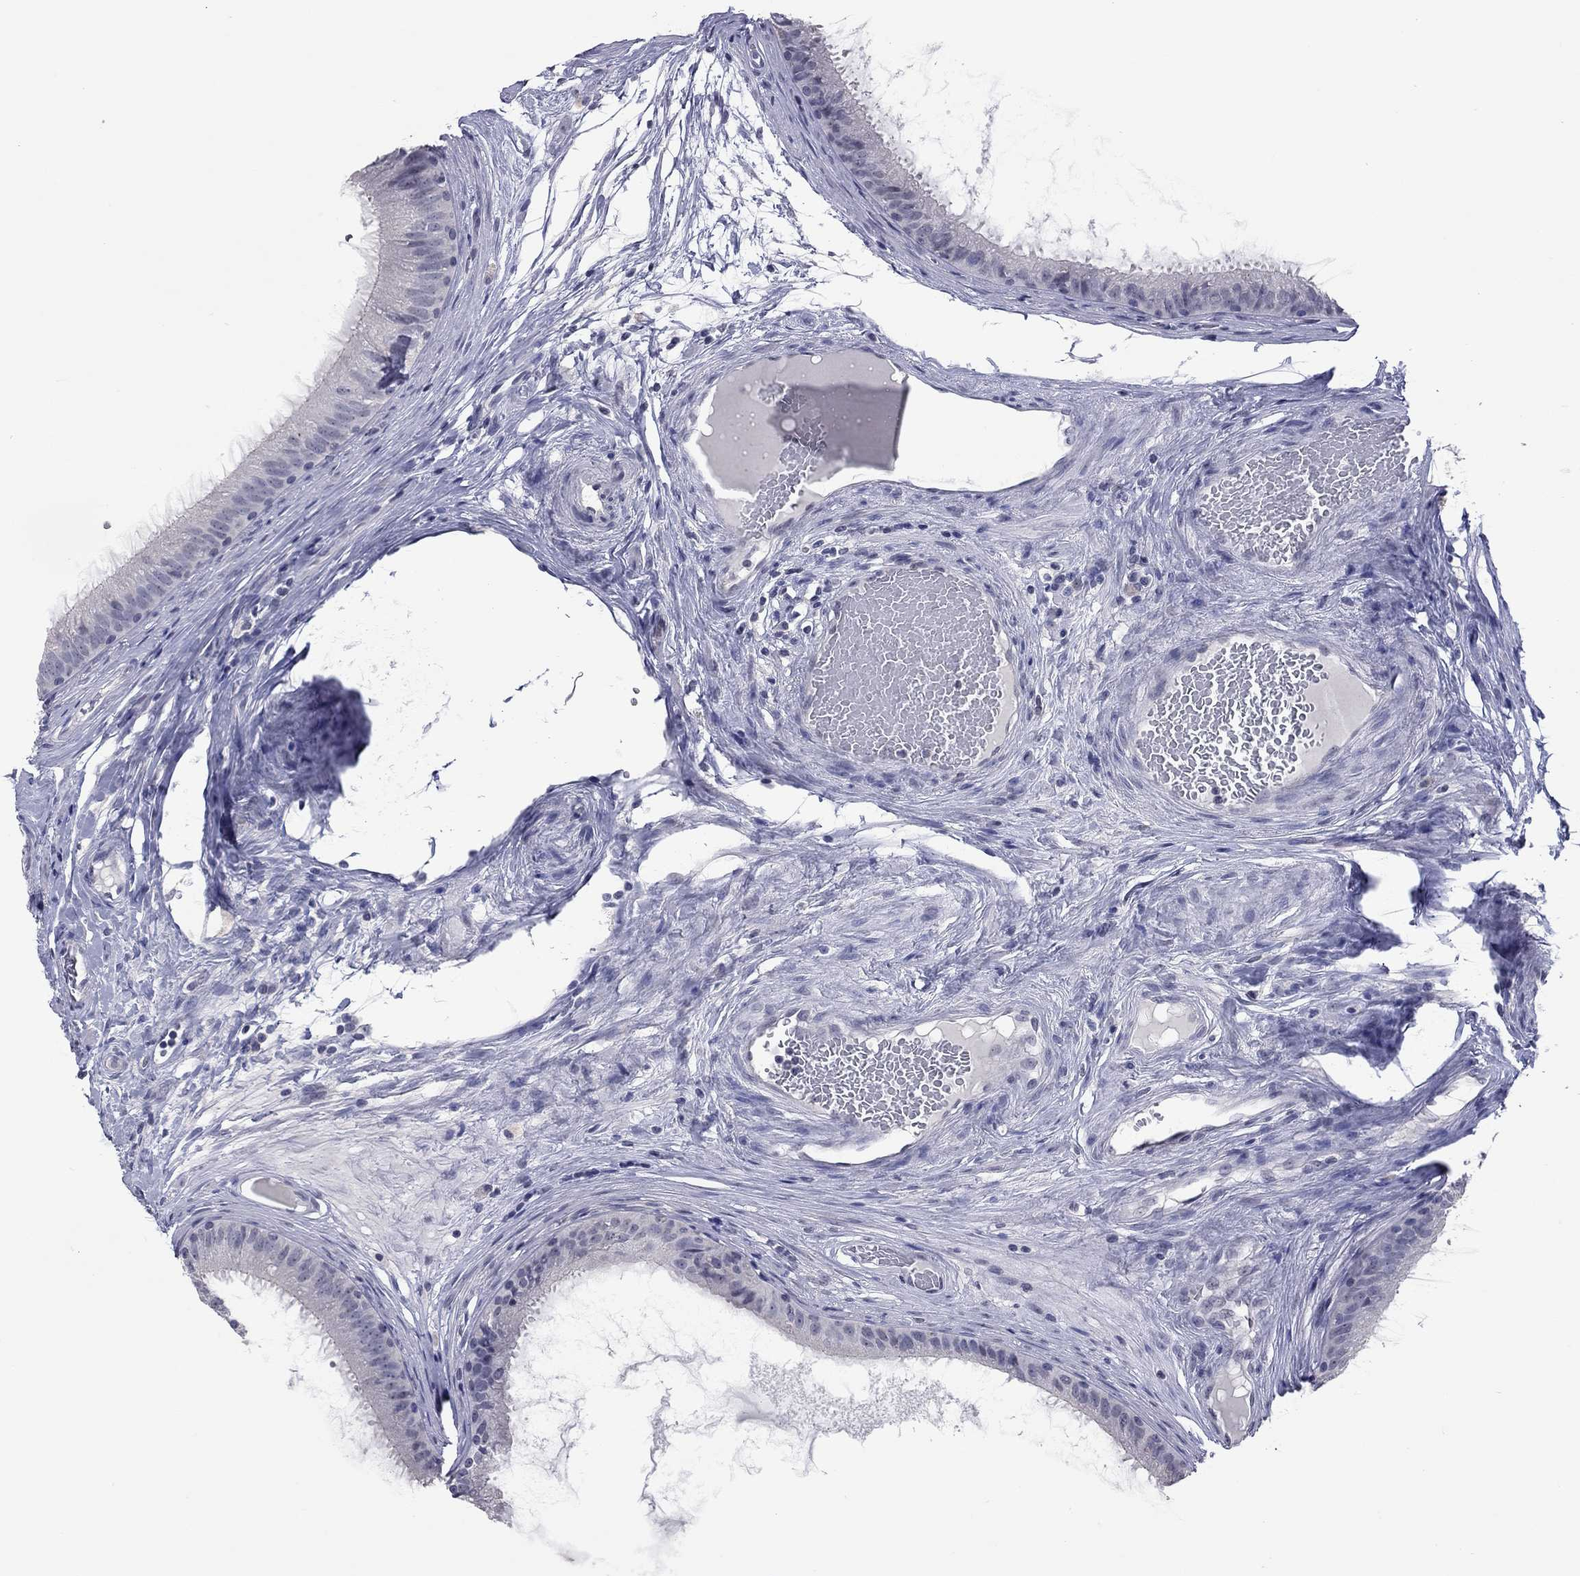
{"staining": {"intensity": "negative", "quantity": "none", "location": "none"}, "tissue": "epididymis", "cell_type": "Glandular cells", "image_type": "normal", "snomed": [{"axis": "morphology", "description": "Normal tissue, NOS"}, {"axis": "topography", "description": "Epididymis"}], "caption": "There is no significant positivity in glandular cells of epididymis. (DAB immunohistochemistry (IHC) visualized using brightfield microscopy, high magnification).", "gene": "SHOC2", "patient": {"sex": "male", "age": 59}}